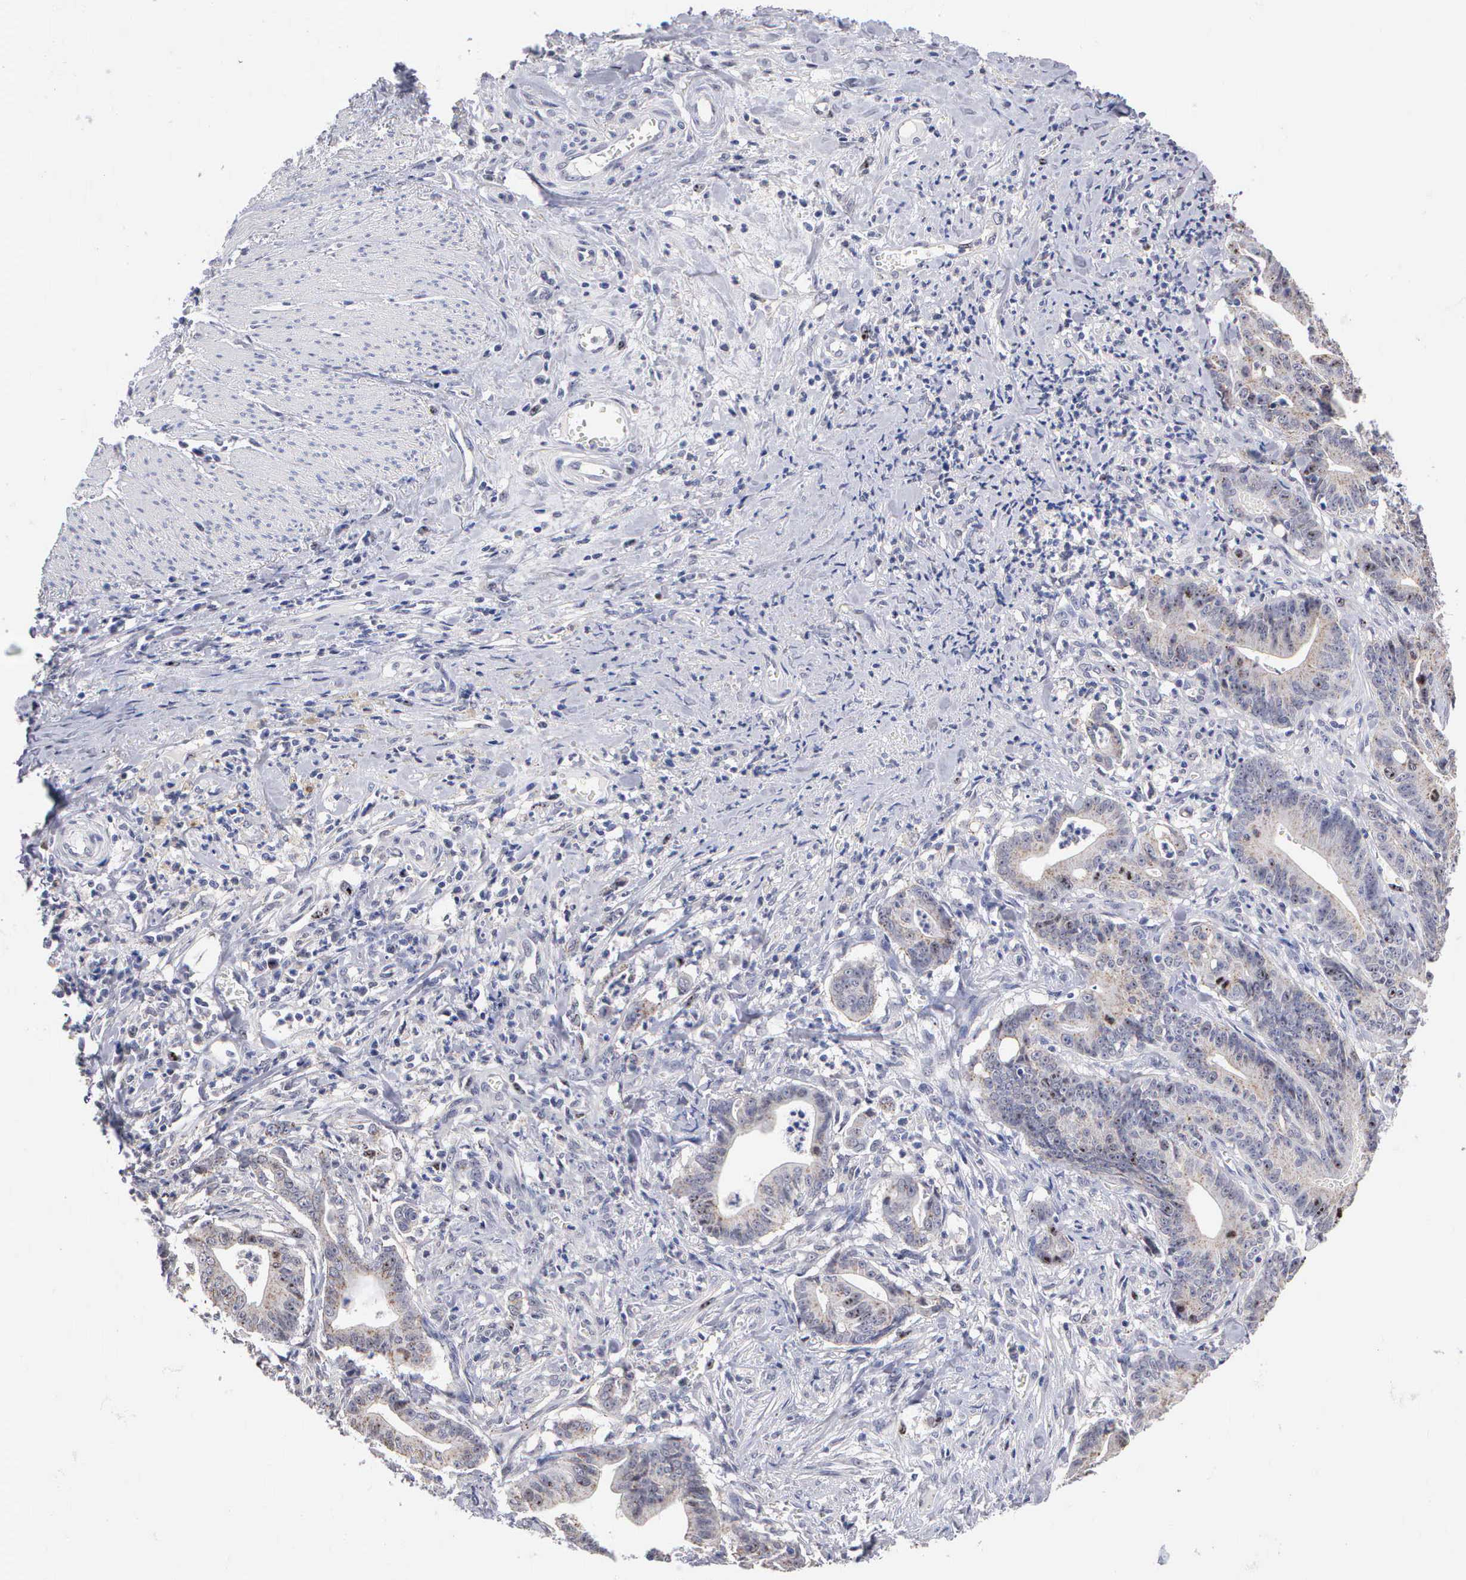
{"staining": {"intensity": "weak", "quantity": "25%-75%", "location": "cytoplasmic/membranous"}, "tissue": "stomach cancer", "cell_type": "Tumor cells", "image_type": "cancer", "snomed": [{"axis": "morphology", "description": "Adenocarcinoma, NOS"}, {"axis": "topography", "description": "Stomach, lower"}], "caption": "Tumor cells demonstrate low levels of weak cytoplasmic/membranous positivity in approximately 25%-75% of cells in human stomach cancer. (DAB IHC with brightfield microscopy, high magnification).", "gene": "KDM6A", "patient": {"sex": "female", "age": 86}}